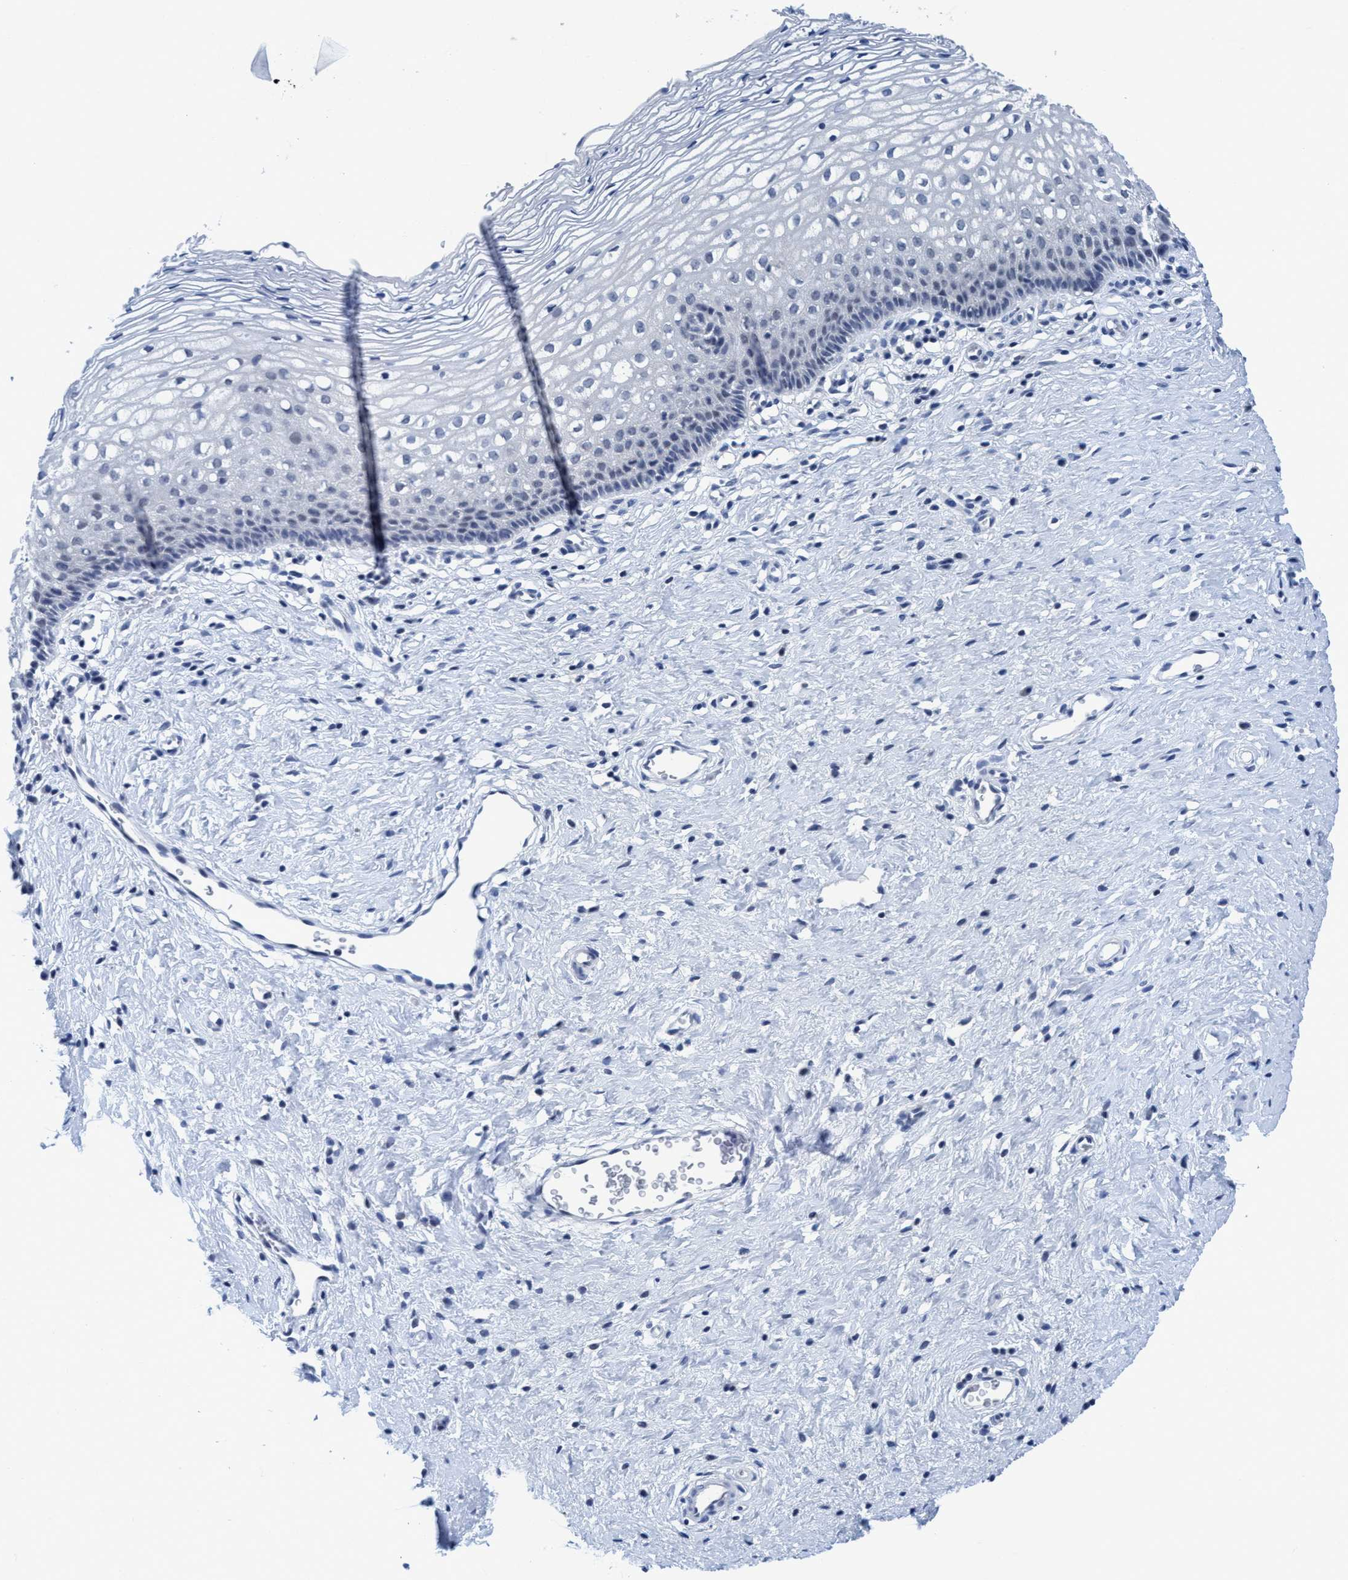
{"staining": {"intensity": "negative", "quantity": "none", "location": "none"}, "tissue": "cervix", "cell_type": "Glandular cells", "image_type": "normal", "snomed": [{"axis": "morphology", "description": "Normal tissue, NOS"}, {"axis": "topography", "description": "Cervix"}], "caption": "Immunohistochemistry image of normal cervix stained for a protein (brown), which exhibits no expression in glandular cells.", "gene": "DNAI1", "patient": {"sex": "female", "age": 27}}